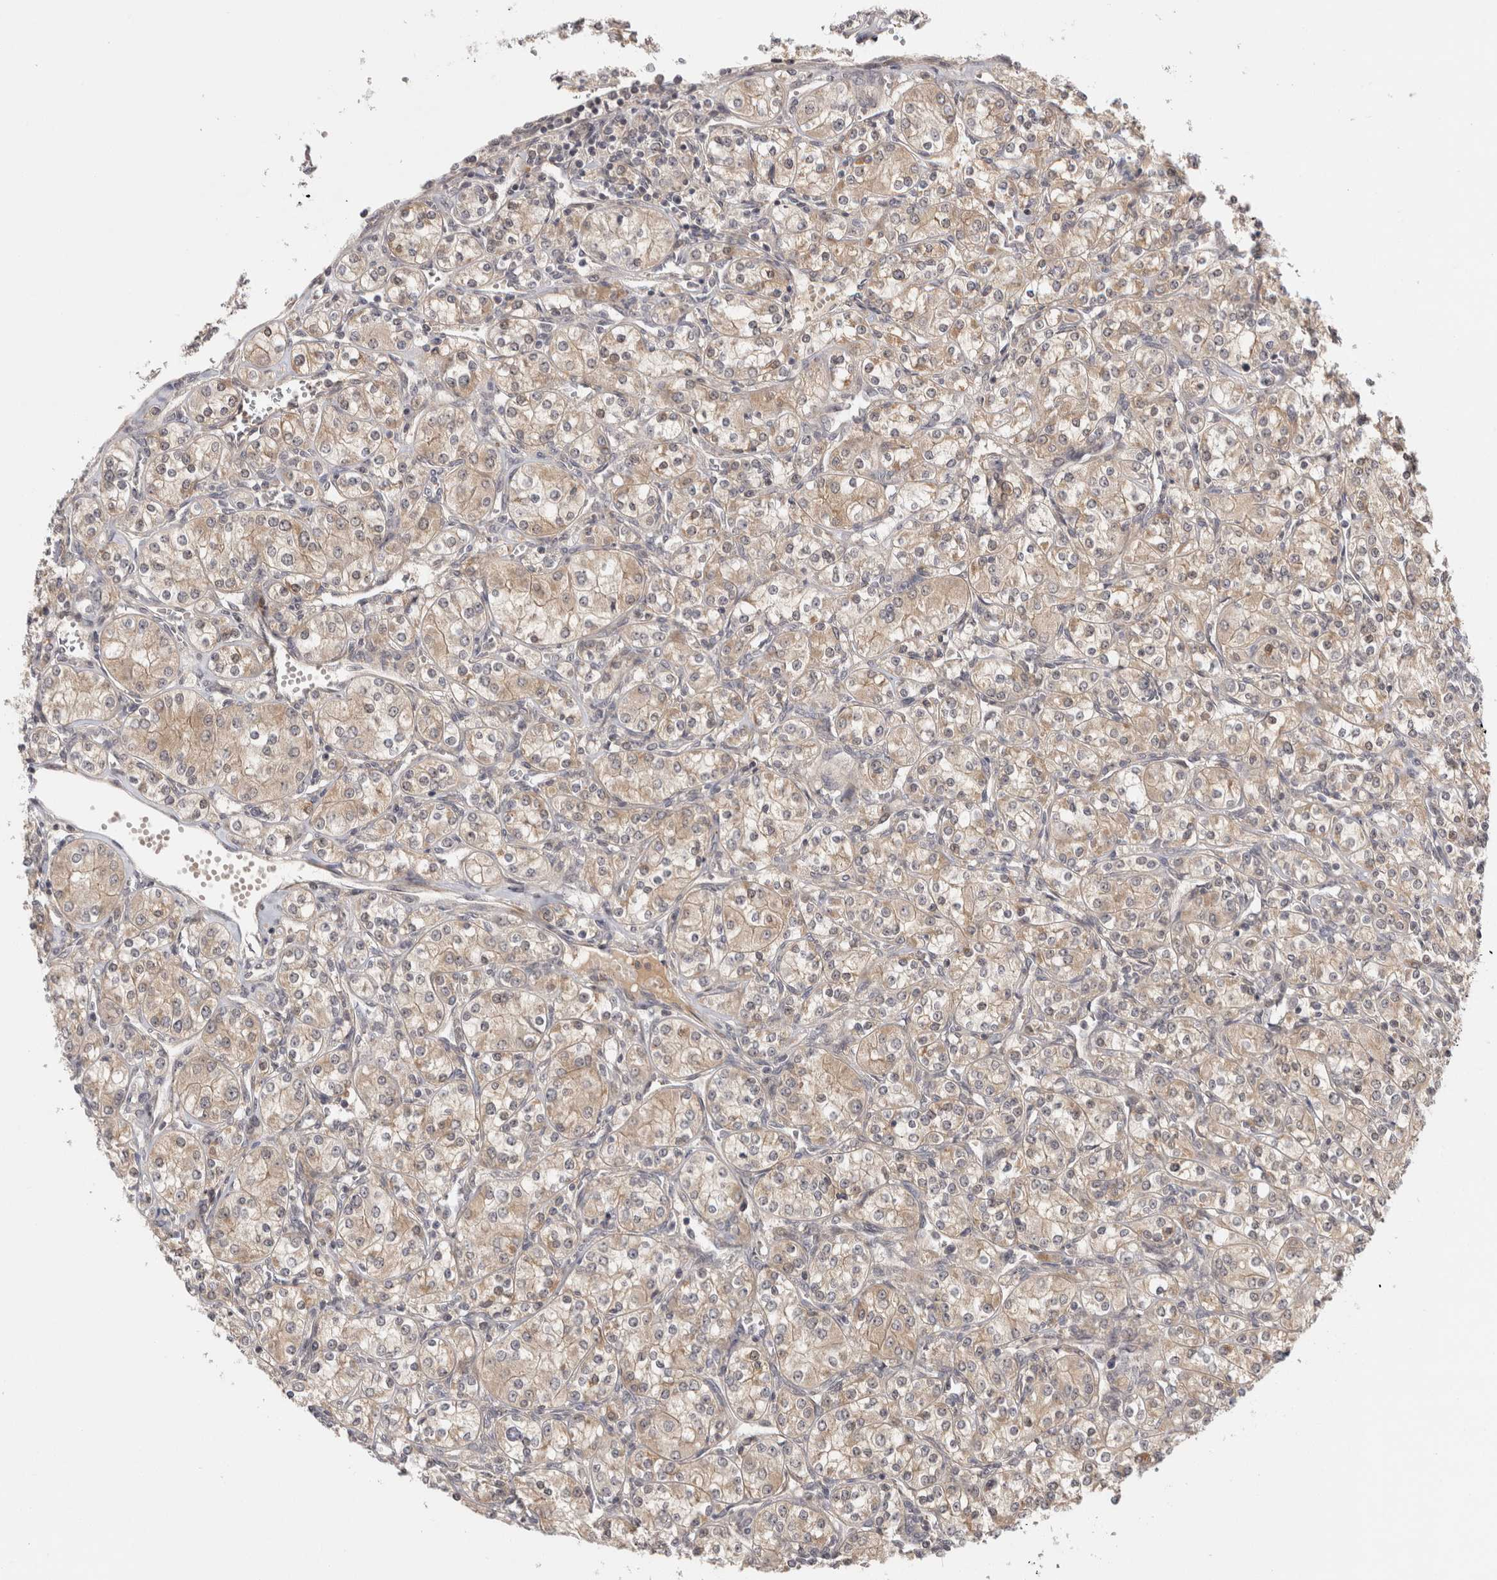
{"staining": {"intensity": "weak", "quantity": ">75%", "location": "cytoplasmic/membranous"}, "tissue": "renal cancer", "cell_type": "Tumor cells", "image_type": "cancer", "snomed": [{"axis": "morphology", "description": "Adenocarcinoma, NOS"}, {"axis": "topography", "description": "Kidney"}], "caption": "Immunohistochemistry (IHC) histopathology image of neoplastic tissue: human adenocarcinoma (renal) stained using immunohistochemistry (IHC) displays low levels of weak protein expression localized specifically in the cytoplasmic/membranous of tumor cells, appearing as a cytoplasmic/membranous brown color.", "gene": "ZNF318", "patient": {"sex": "male", "age": 77}}